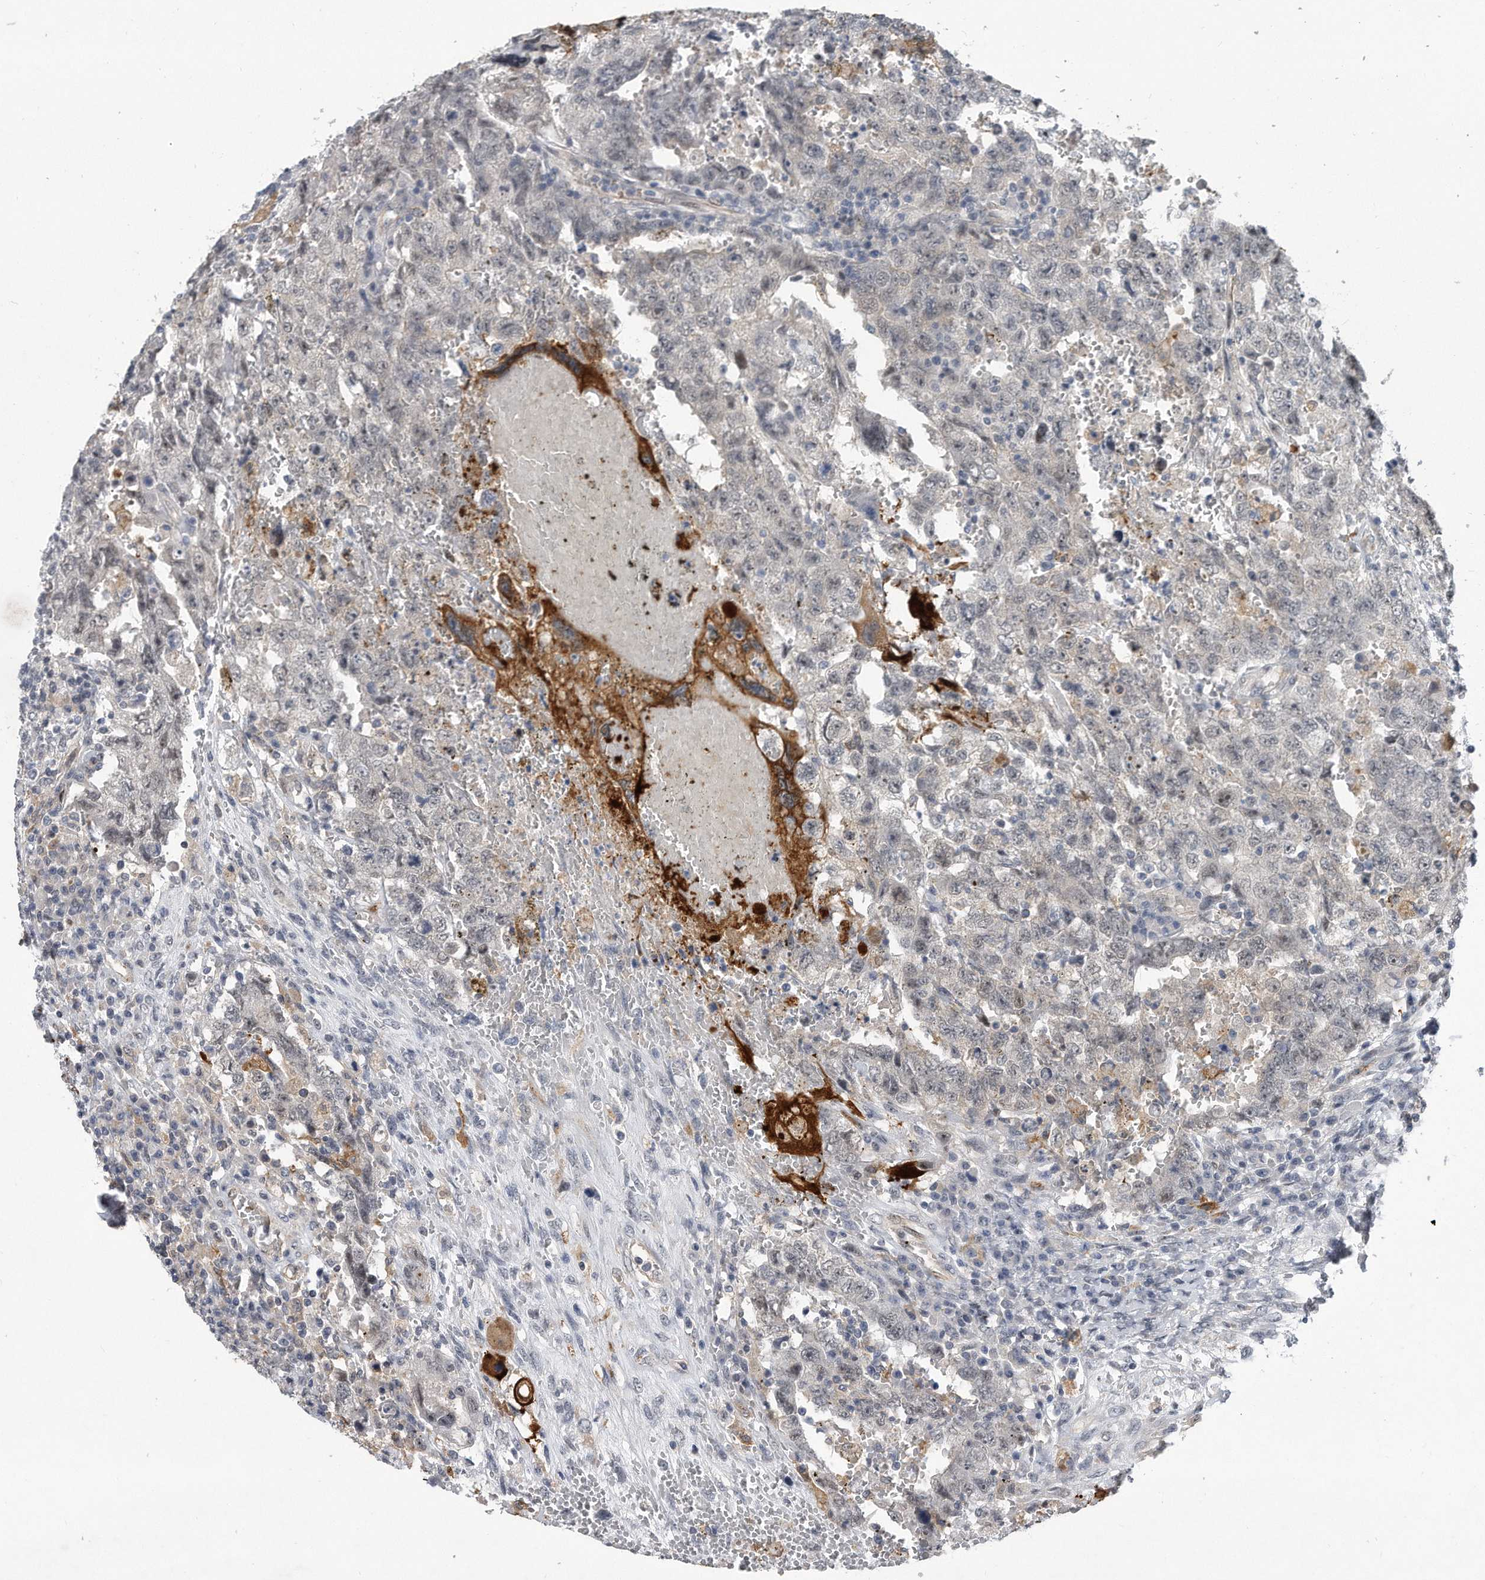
{"staining": {"intensity": "strong", "quantity": "<25%", "location": "cytoplasmic/membranous"}, "tissue": "testis cancer", "cell_type": "Tumor cells", "image_type": "cancer", "snomed": [{"axis": "morphology", "description": "Carcinoma, Embryonal, NOS"}, {"axis": "topography", "description": "Testis"}], "caption": "Protein staining of testis embryonal carcinoma tissue exhibits strong cytoplasmic/membranous expression in about <25% of tumor cells. The staining is performed using DAB brown chromogen to label protein expression. The nuclei are counter-stained blue using hematoxylin.", "gene": "PGBD2", "patient": {"sex": "male", "age": 26}}